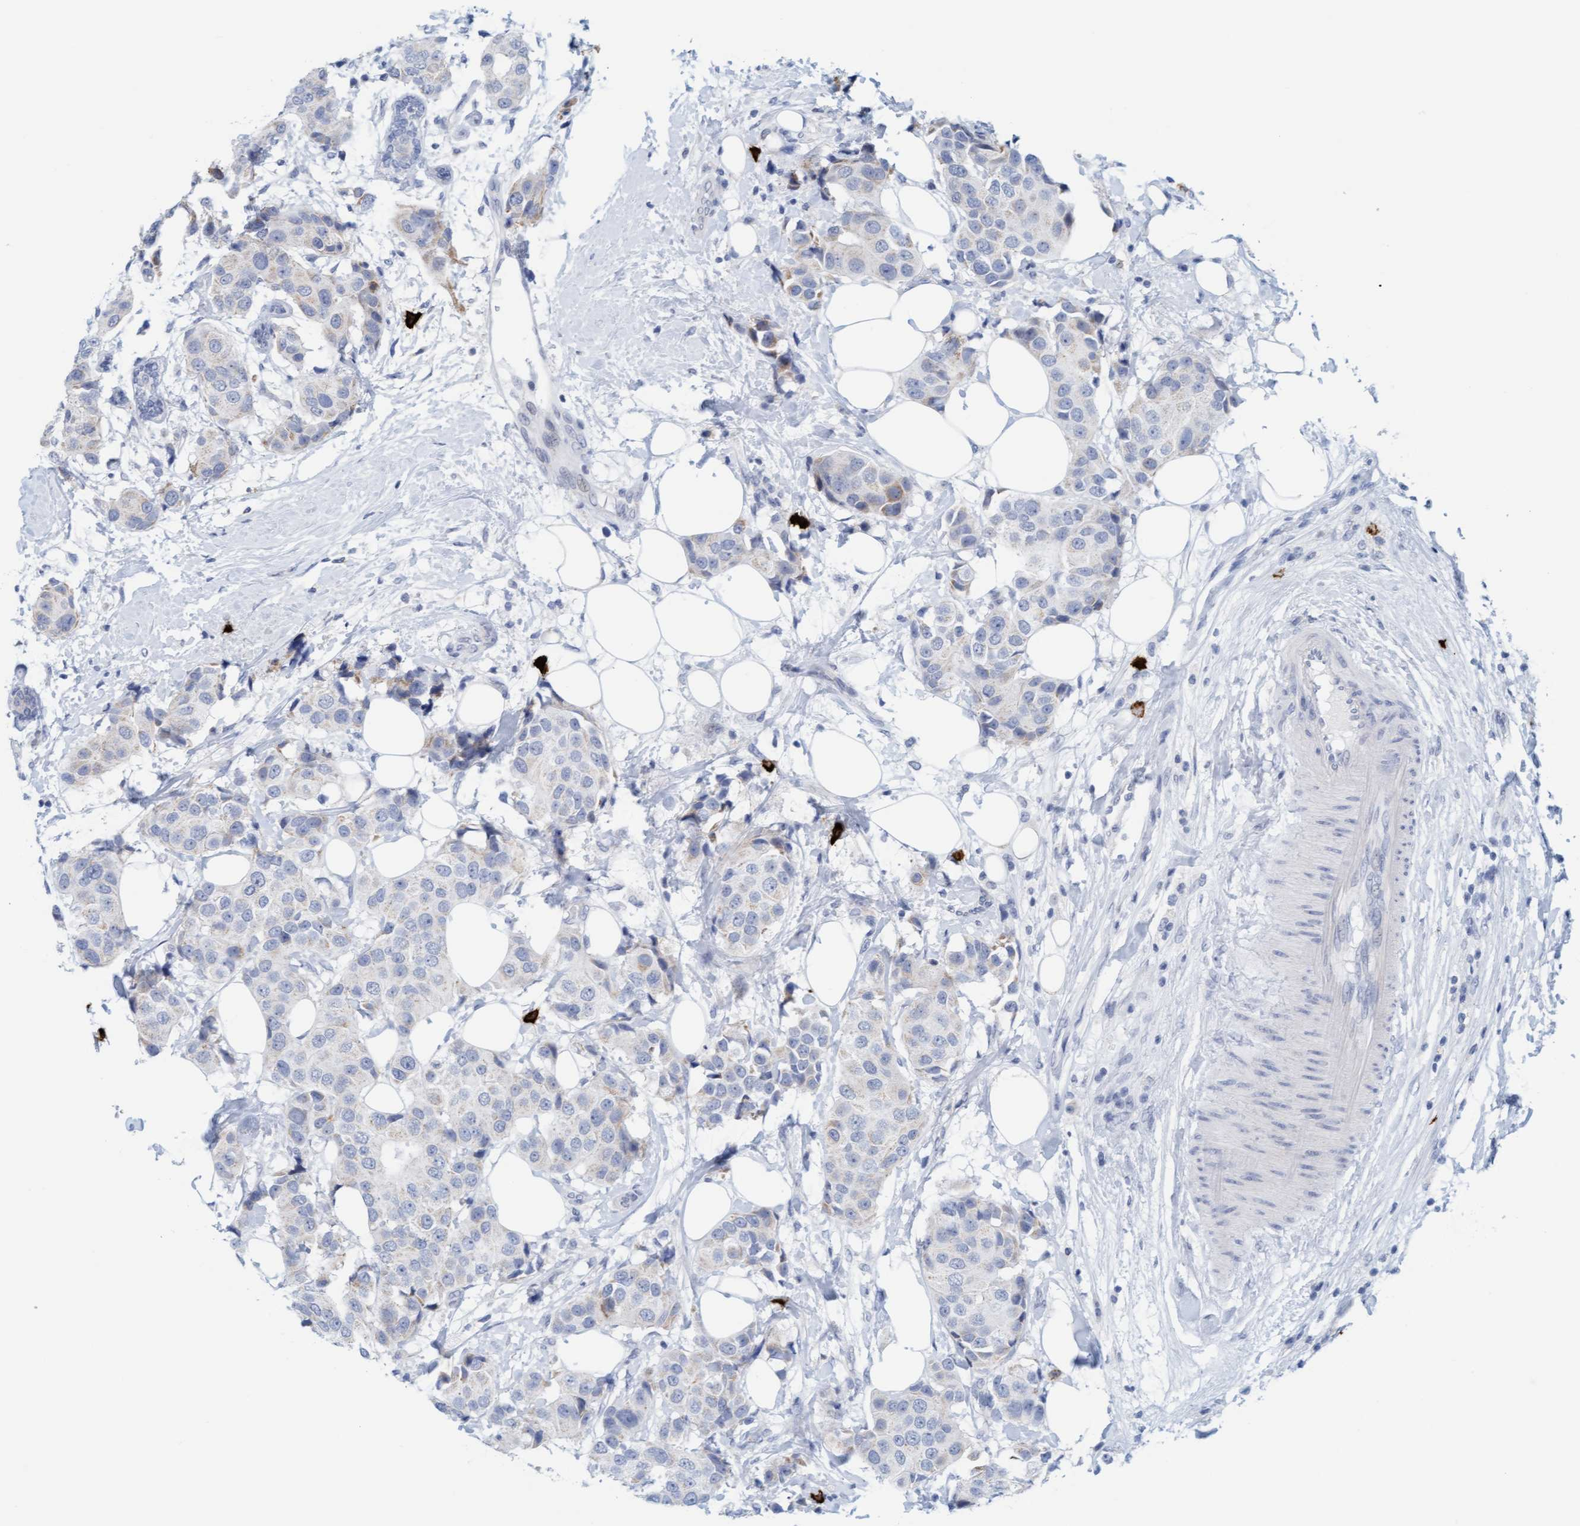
{"staining": {"intensity": "weak", "quantity": "<25%", "location": "cytoplasmic/membranous"}, "tissue": "breast cancer", "cell_type": "Tumor cells", "image_type": "cancer", "snomed": [{"axis": "morphology", "description": "Normal tissue, NOS"}, {"axis": "morphology", "description": "Duct carcinoma"}, {"axis": "topography", "description": "Breast"}], "caption": "Immunohistochemical staining of breast cancer displays no significant expression in tumor cells.", "gene": "CPA3", "patient": {"sex": "female", "age": 39}}